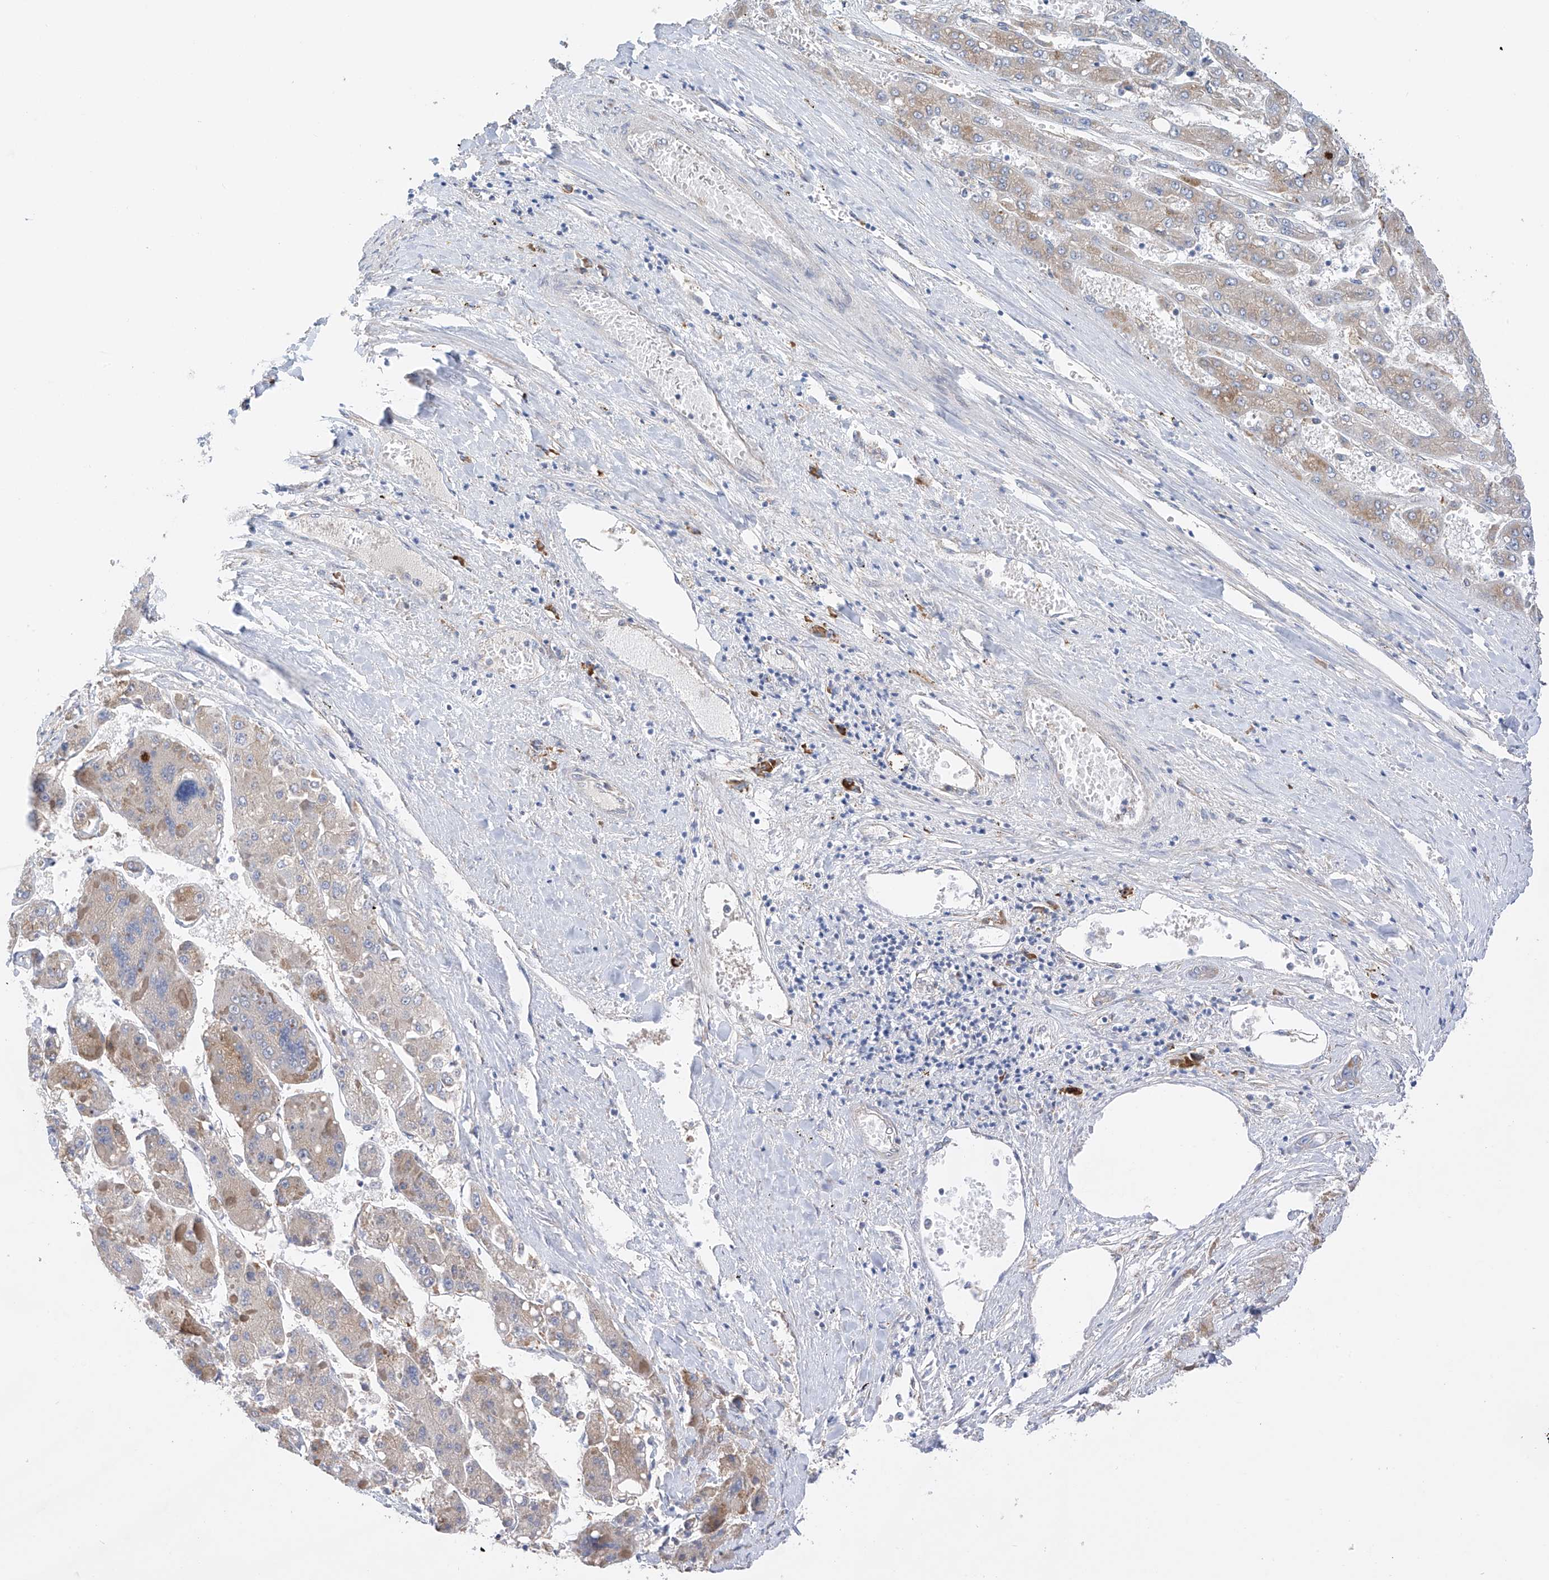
{"staining": {"intensity": "weak", "quantity": "<25%", "location": "cytoplasmic/membranous"}, "tissue": "liver cancer", "cell_type": "Tumor cells", "image_type": "cancer", "snomed": [{"axis": "morphology", "description": "Carcinoma, Hepatocellular, NOS"}, {"axis": "topography", "description": "Liver"}], "caption": "Tumor cells show no significant protein positivity in liver cancer (hepatocellular carcinoma). (DAB immunohistochemistry (IHC), high magnification).", "gene": "REC8", "patient": {"sex": "female", "age": 73}}